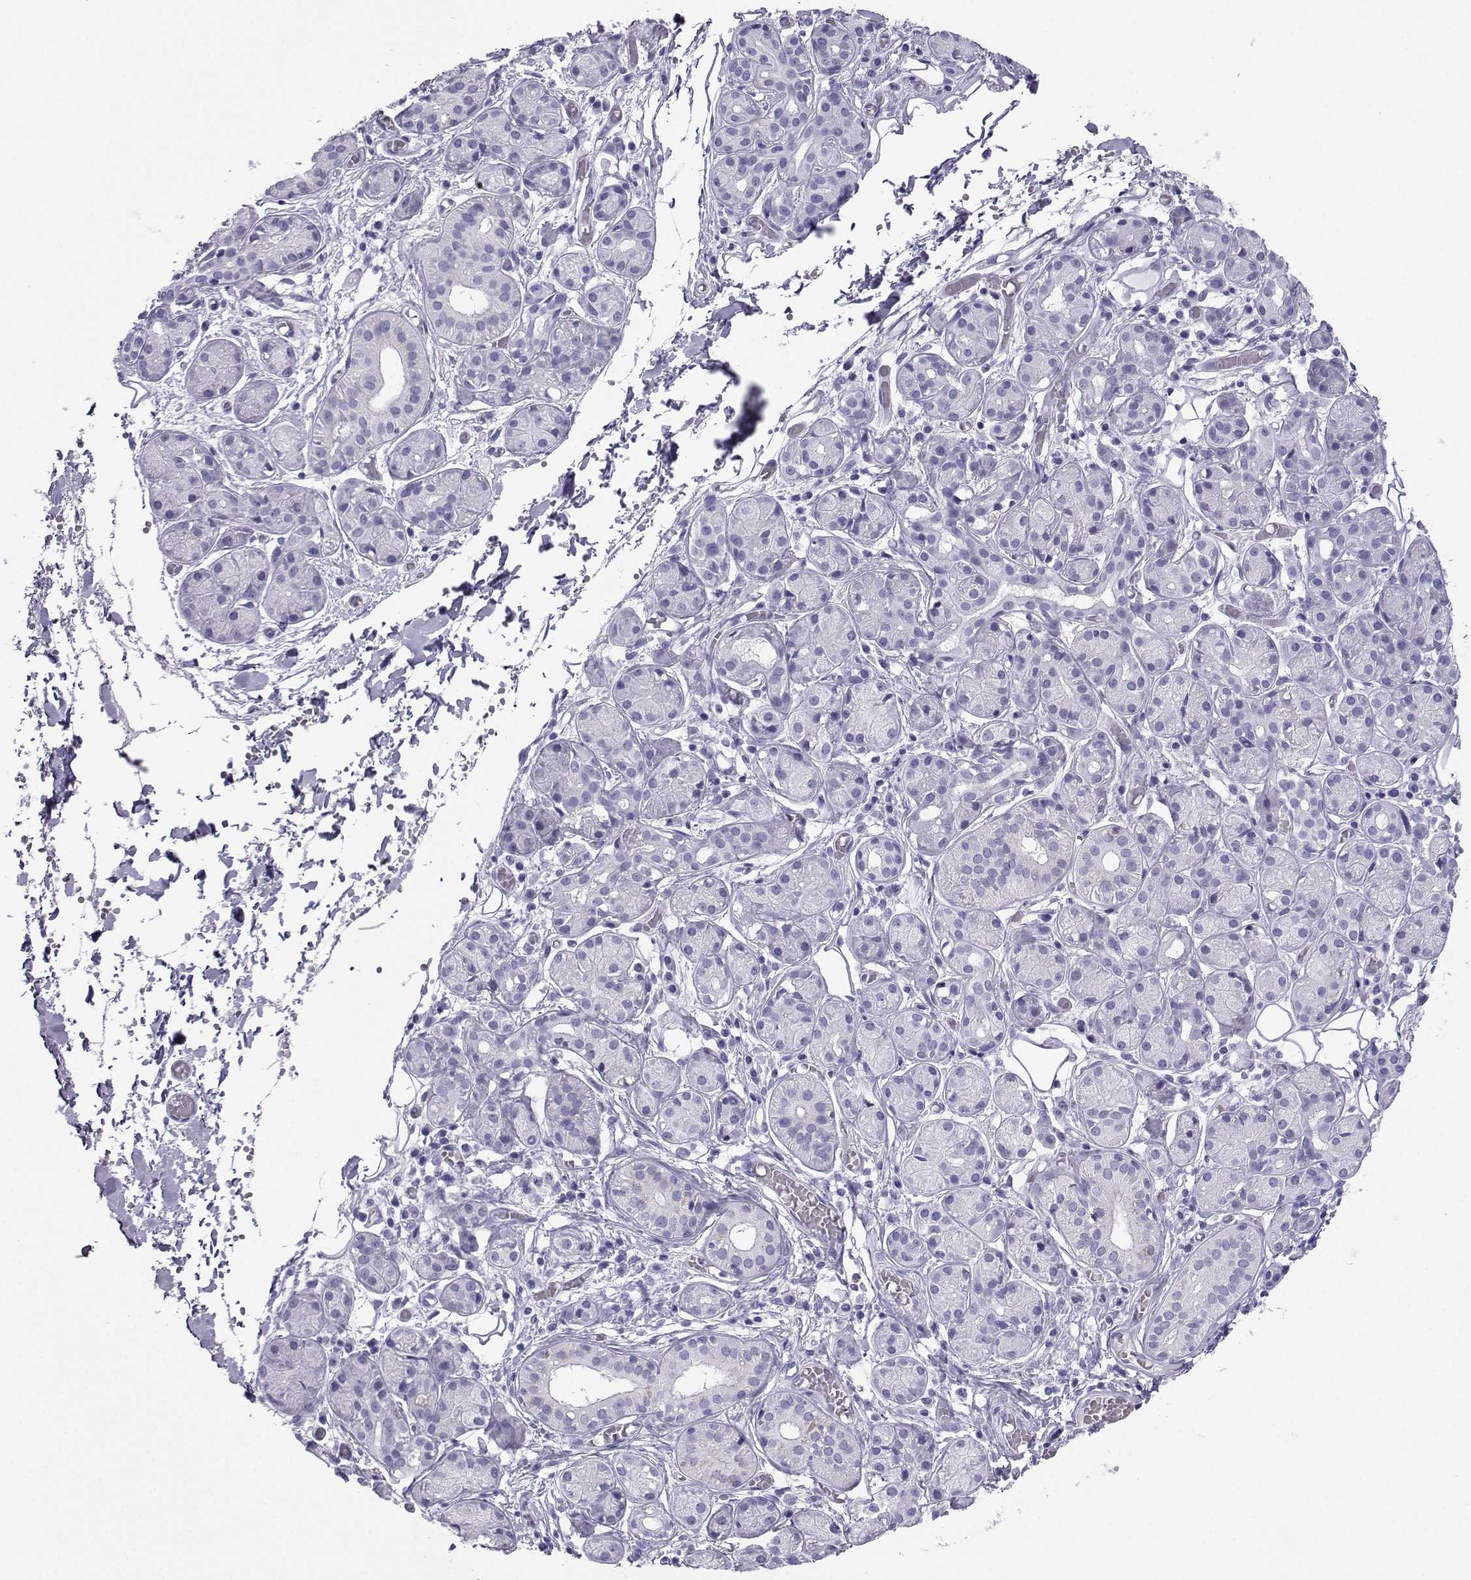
{"staining": {"intensity": "negative", "quantity": "none", "location": "none"}, "tissue": "salivary gland", "cell_type": "Glandular cells", "image_type": "normal", "snomed": [{"axis": "morphology", "description": "Normal tissue, NOS"}, {"axis": "topography", "description": "Salivary gland"}, {"axis": "topography", "description": "Peripheral nerve tissue"}], "caption": "Immunohistochemistry (IHC) image of unremarkable salivary gland: human salivary gland stained with DAB demonstrates no significant protein positivity in glandular cells. Brightfield microscopy of immunohistochemistry stained with DAB (brown) and hematoxylin (blue), captured at high magnification.", "gene": "LORICRIN", "patient": {"sex": "male", "age": 71}}